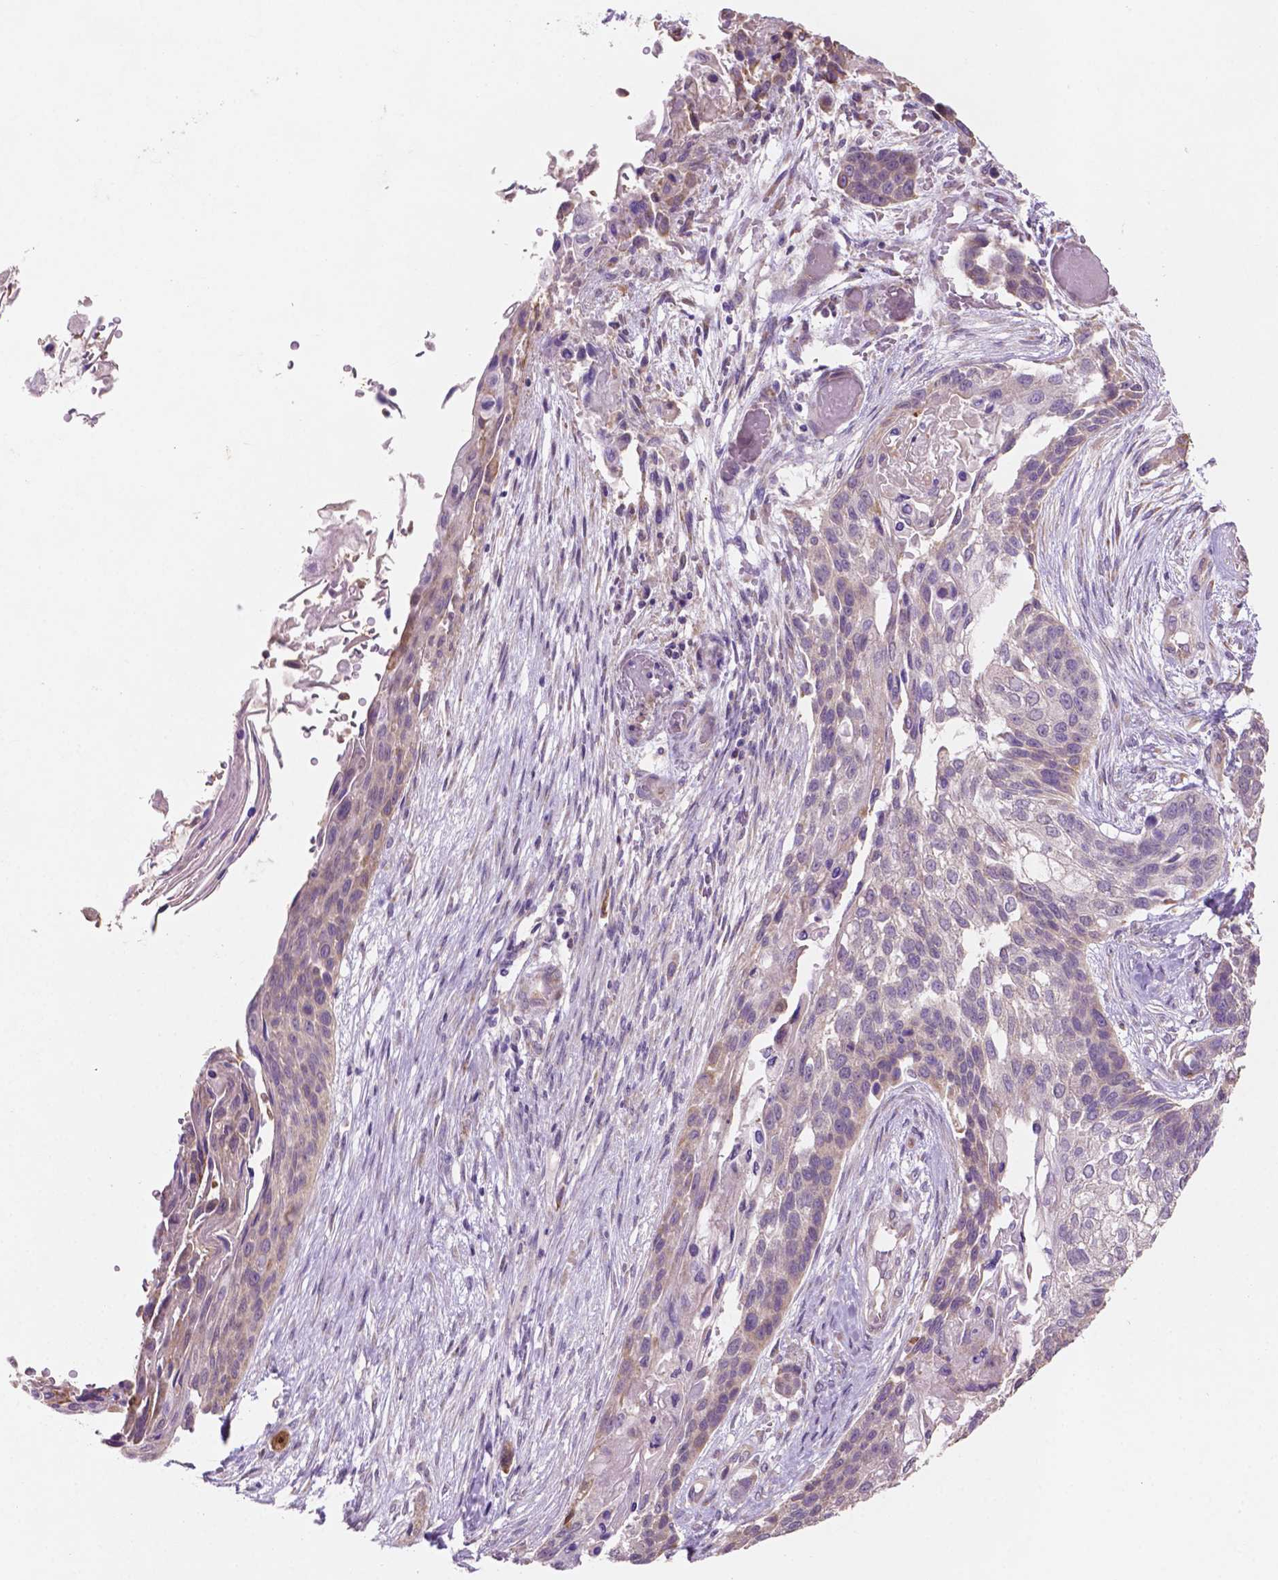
{"staining": {"intensity": "weak", "quantity": "<25%", "location": "cytoplasmic/membranous"}, "tissue": "lung cancer", "cell_type": "Tumor cells", "image_type": "cancer", "snomed": [{"axis": "morphology", "description": "Squamous cell carcinoma, NOS"}, {"axis": "topography", "description": "Lung"}], "caption": "Immunohistochemistry (IHC) photomicrograph of human lung cancer (squamous cell carcinoma) stained for a protein (brown), which reveals no expression in tumor cells.", "gene": "LRP1B", "patient": {"sex": "male", "age": 69}}